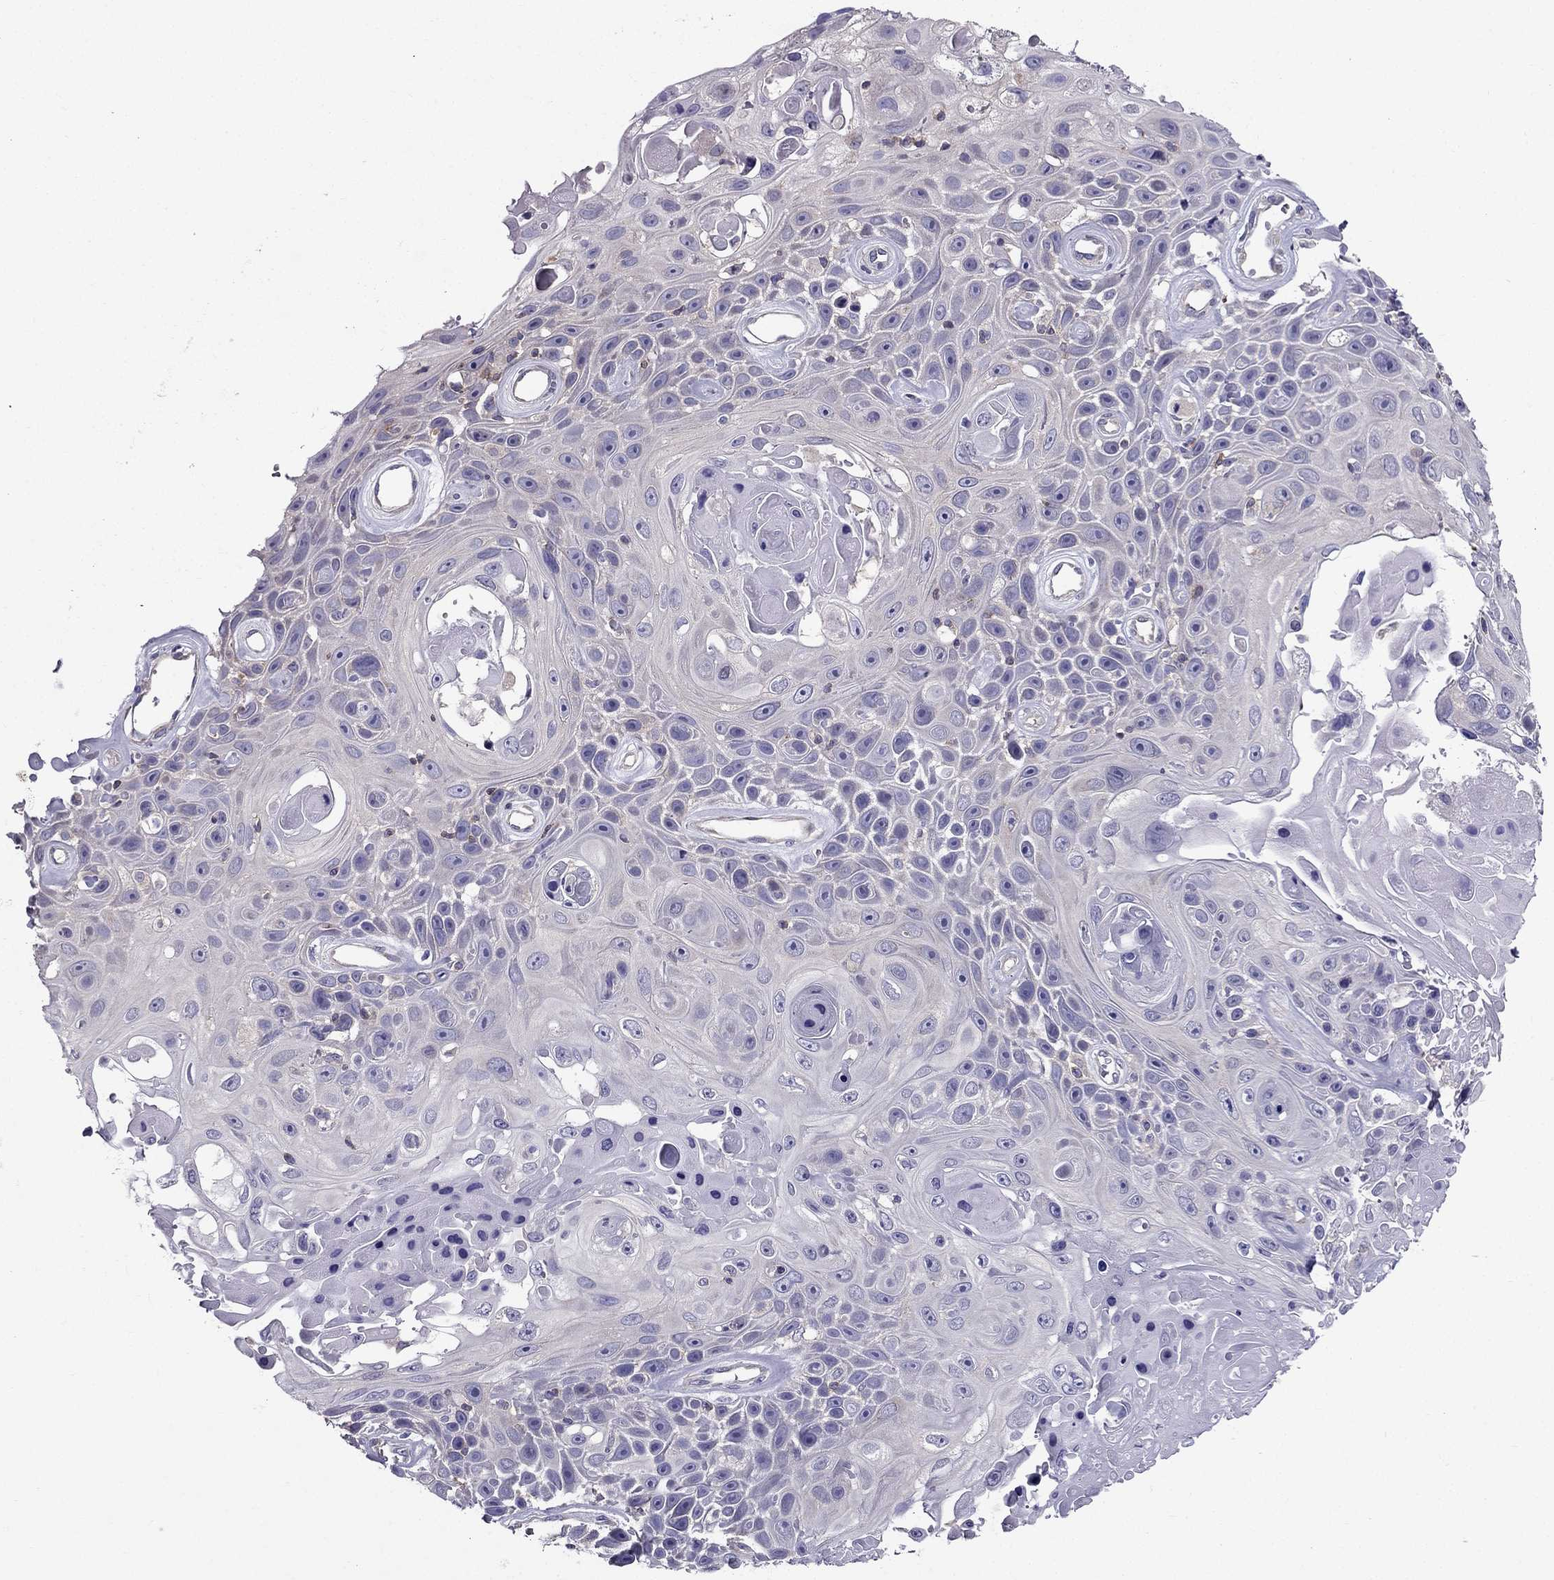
{"staining": {"intensity": "negative", "quantity": "none", "location": "none"}, "tissue": "skin cancer", "cell_type": "Tumor cells", "image_type": "cancer", "snomed": [{"axis": "morphology", "description": "Squamous cell carcinoma, NOS"}, {"axis": "topography", "description": "Skin"}], "caption": "There is no significant positivity in tumor cells of skin cancer (squamous cell carcinoma).", "gene": "AAK1", "patient": {"sex": "male", "age": 82}}